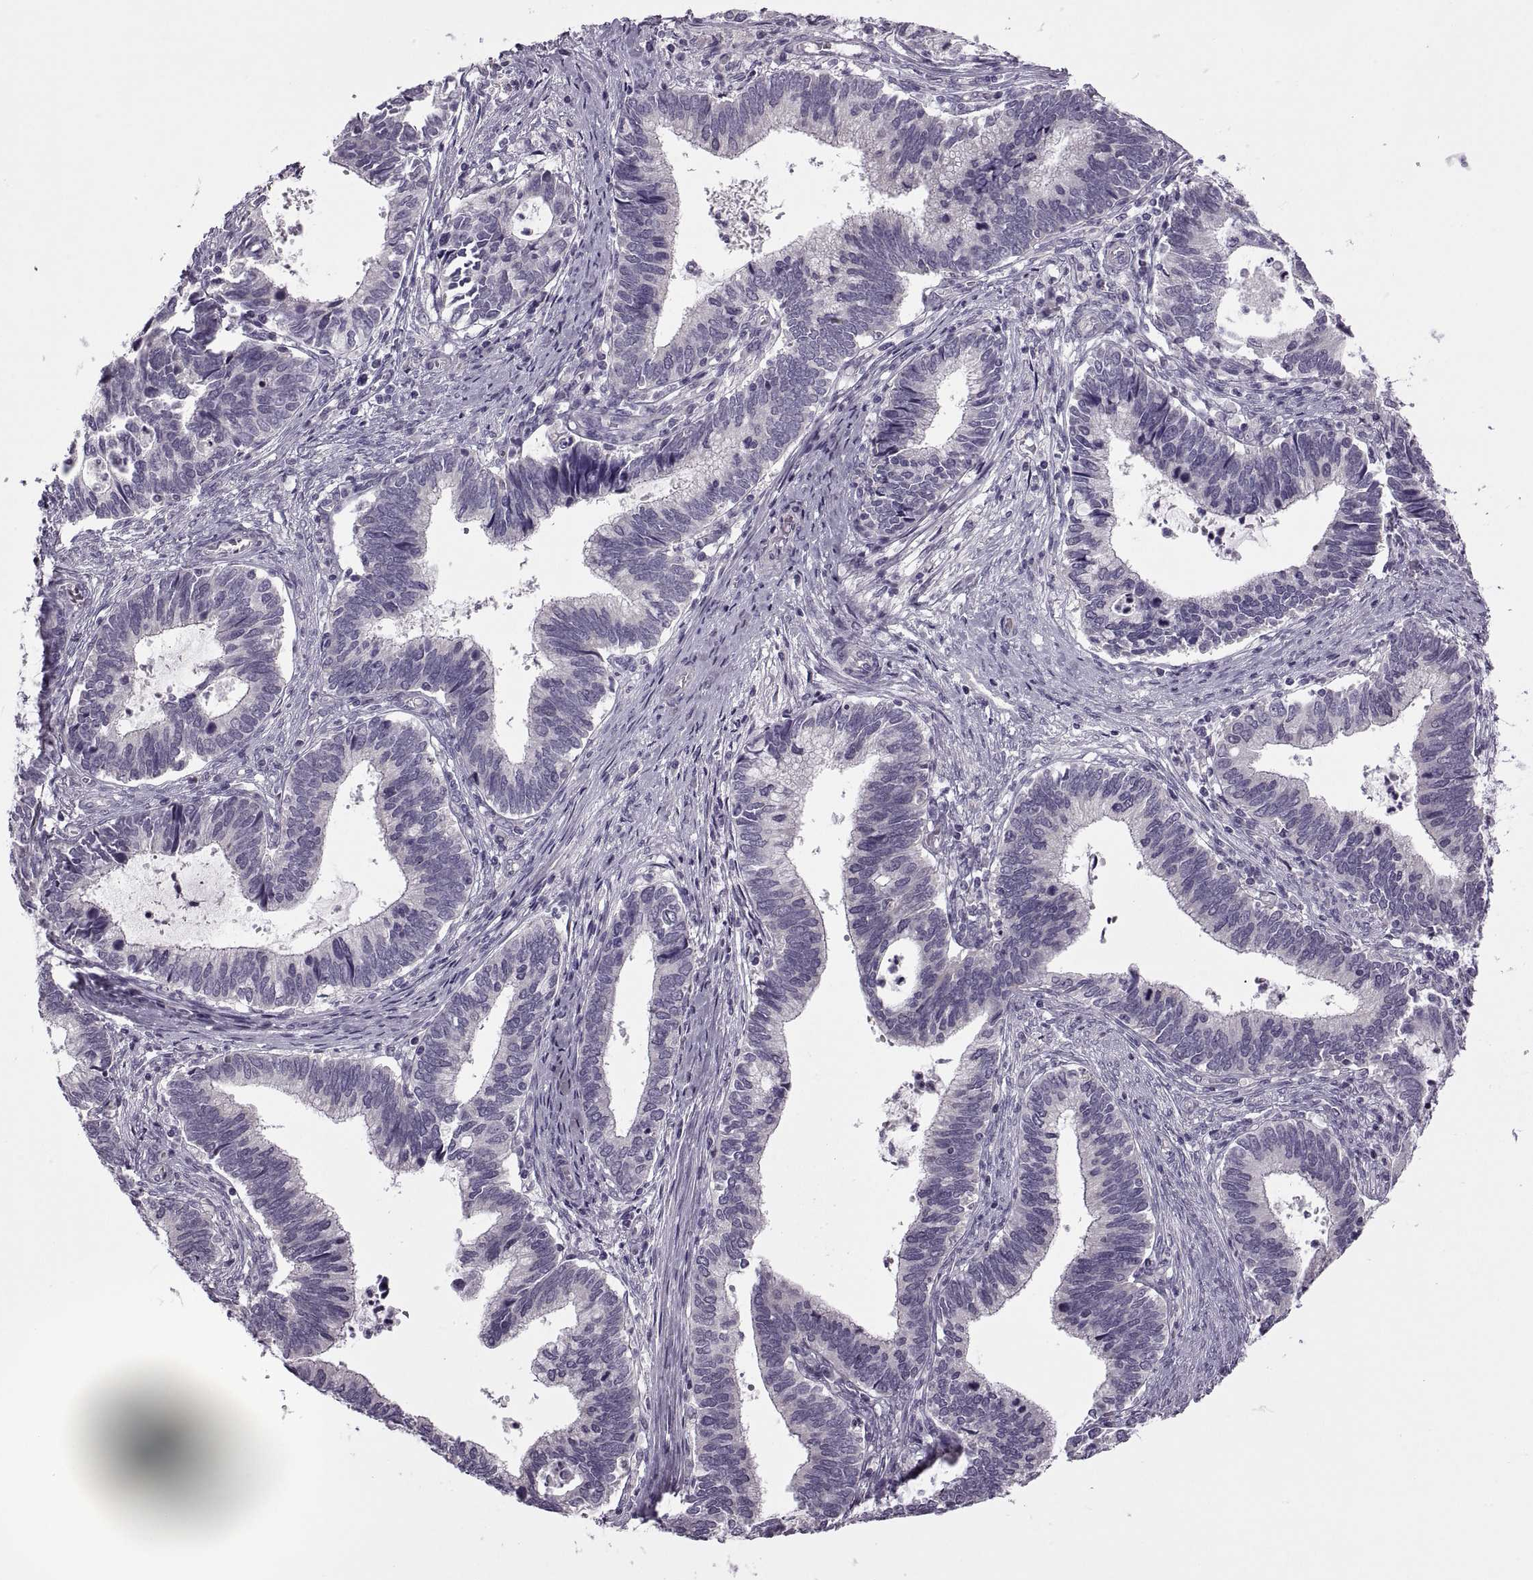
{"staining": {"intensity": "negative", "quantity": "none", "location": "none"}, "tissue": "cervical cancer", "cell_type": "Tumor cells", "image_type": "cancer", "snomed": [{"axis": "morphology", "description": "Adenocarcinoma, NOS"}, {"axis": "topography", "description": "Cervix"}], "caption": "This is an immunohistochemistry (IHC) micrograph of human cervical cancer. There is no positivity in tumor cells.", "gene": "RIPK4", "patient": {"sex": "female", "age": 42}}